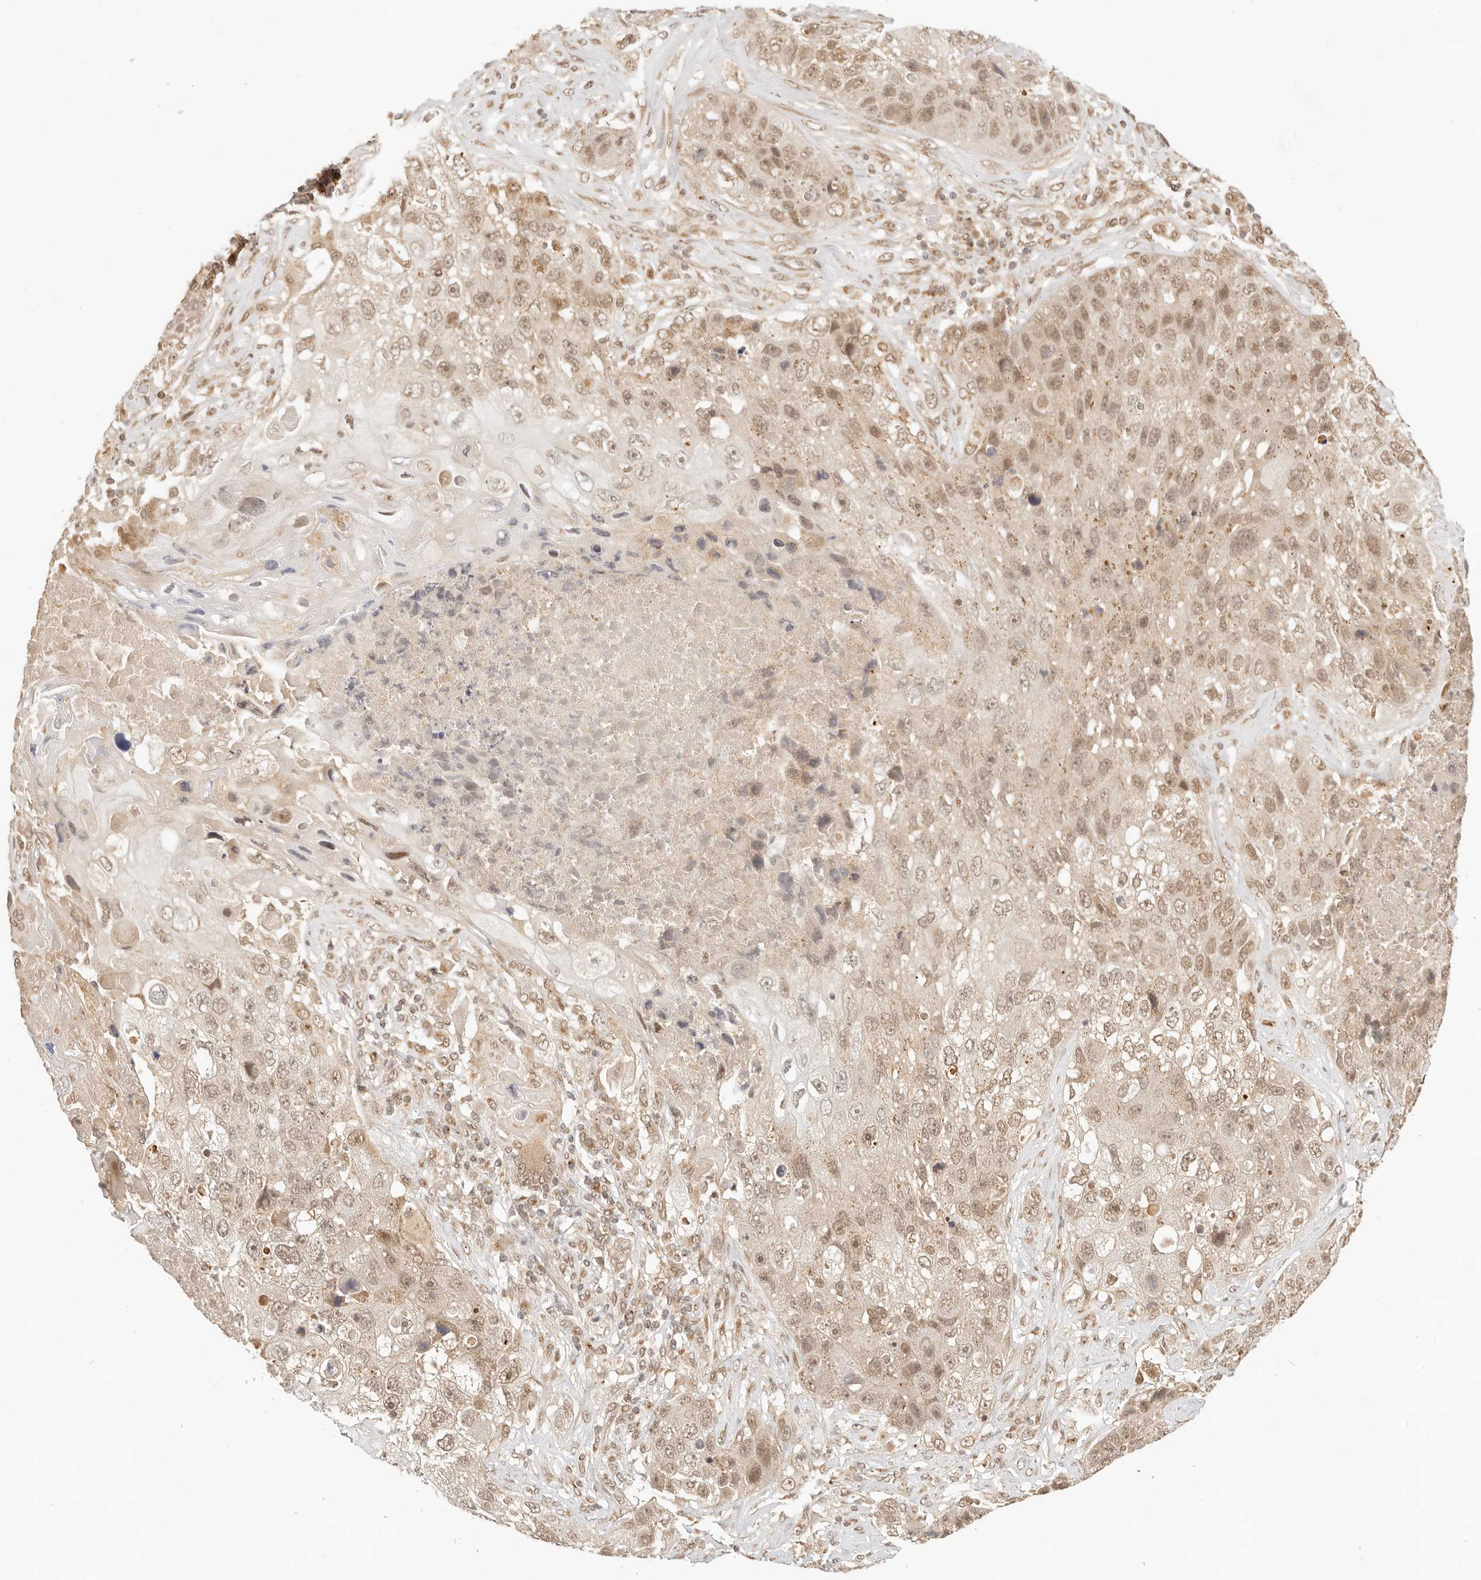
{"staining": {"intensity": "weak", "quantity": ">75%", "location": "cytoplasmic/membranous,nuclear"}, "tissue": "lung cancer", "cell_type": "Tumor cells", "image_type": "cancer", "snomed": [{"axis": "morphology", "description": "Squamous cell carcinoma, NOS"}, {"axis": "topography", "description": "Lung"}], "caption": "Squamous cell carcinoma (lung) was stained to show a protein in brown. There is low levels of weak cytoplasmic/membranous and nuclear expression in approximately >75% of tumor cells. (Stains: DAB in brown, nuclei in blue, Microscopy: brightfield microscopy at high magnification).", "gene": "INTS11", "patient": {"sex": "male", "age": 61}}